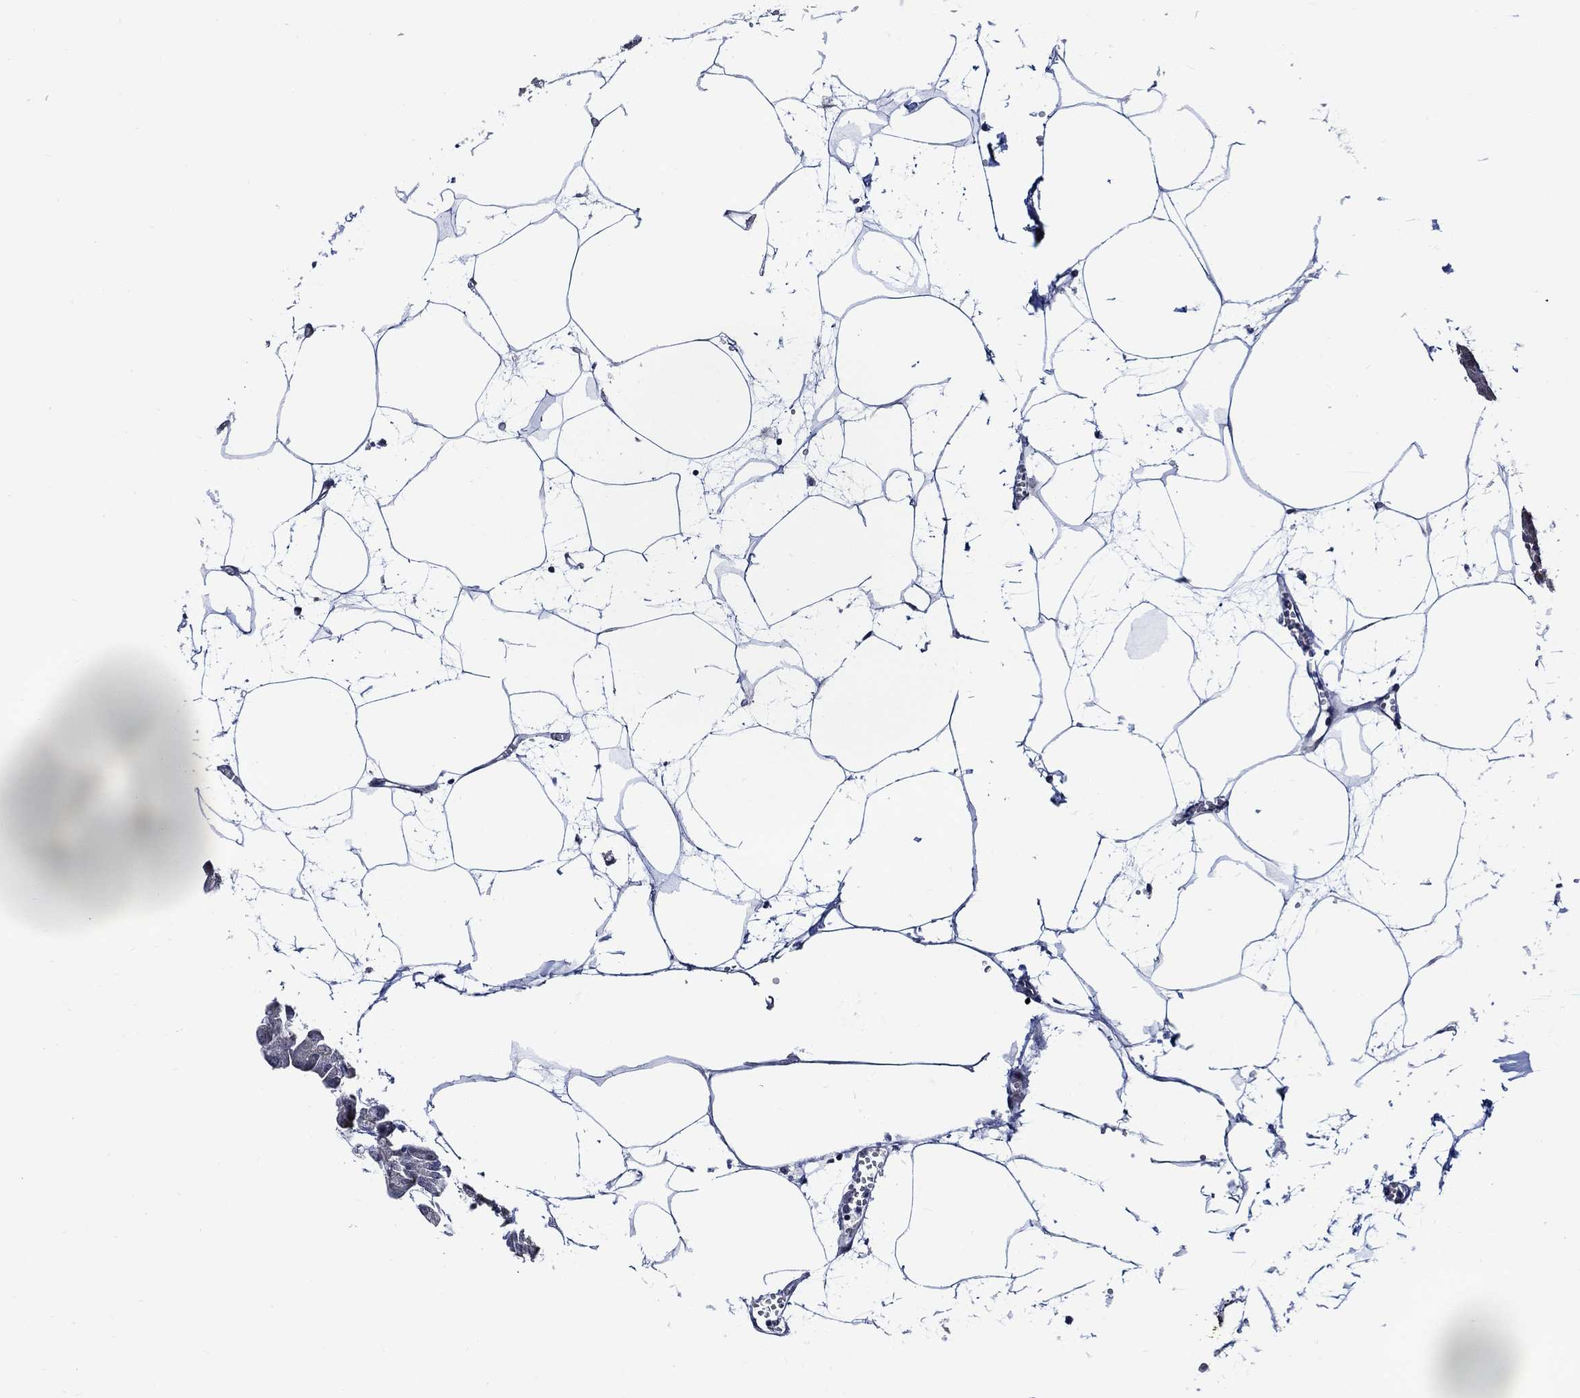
{"staining": {"intensity": "negative", "quantity": "none", "location": "none"}, "tissue": "pancreas", "cell_type": "Exocrine glandular cells", "image_type": "normal", "snomed": [{"axis": "morphology", "description": "Normal tissue, NOS"}, {"axis": "topography", "description": "Adipose tissue"}, {"axis": "topography", "description": "Pancreas"}, {"axis": "topography", "description": "Peripheral nerve tissue"}], "caption": "A photomicrograph of human pancreas is negative for staining in exocrine glandular cells. (DAB immunohistochemistry visualized using brightfield microscopy, high magnification).", "gene": "C8orf48", "patient": {"sex": "female", "age": 58}}